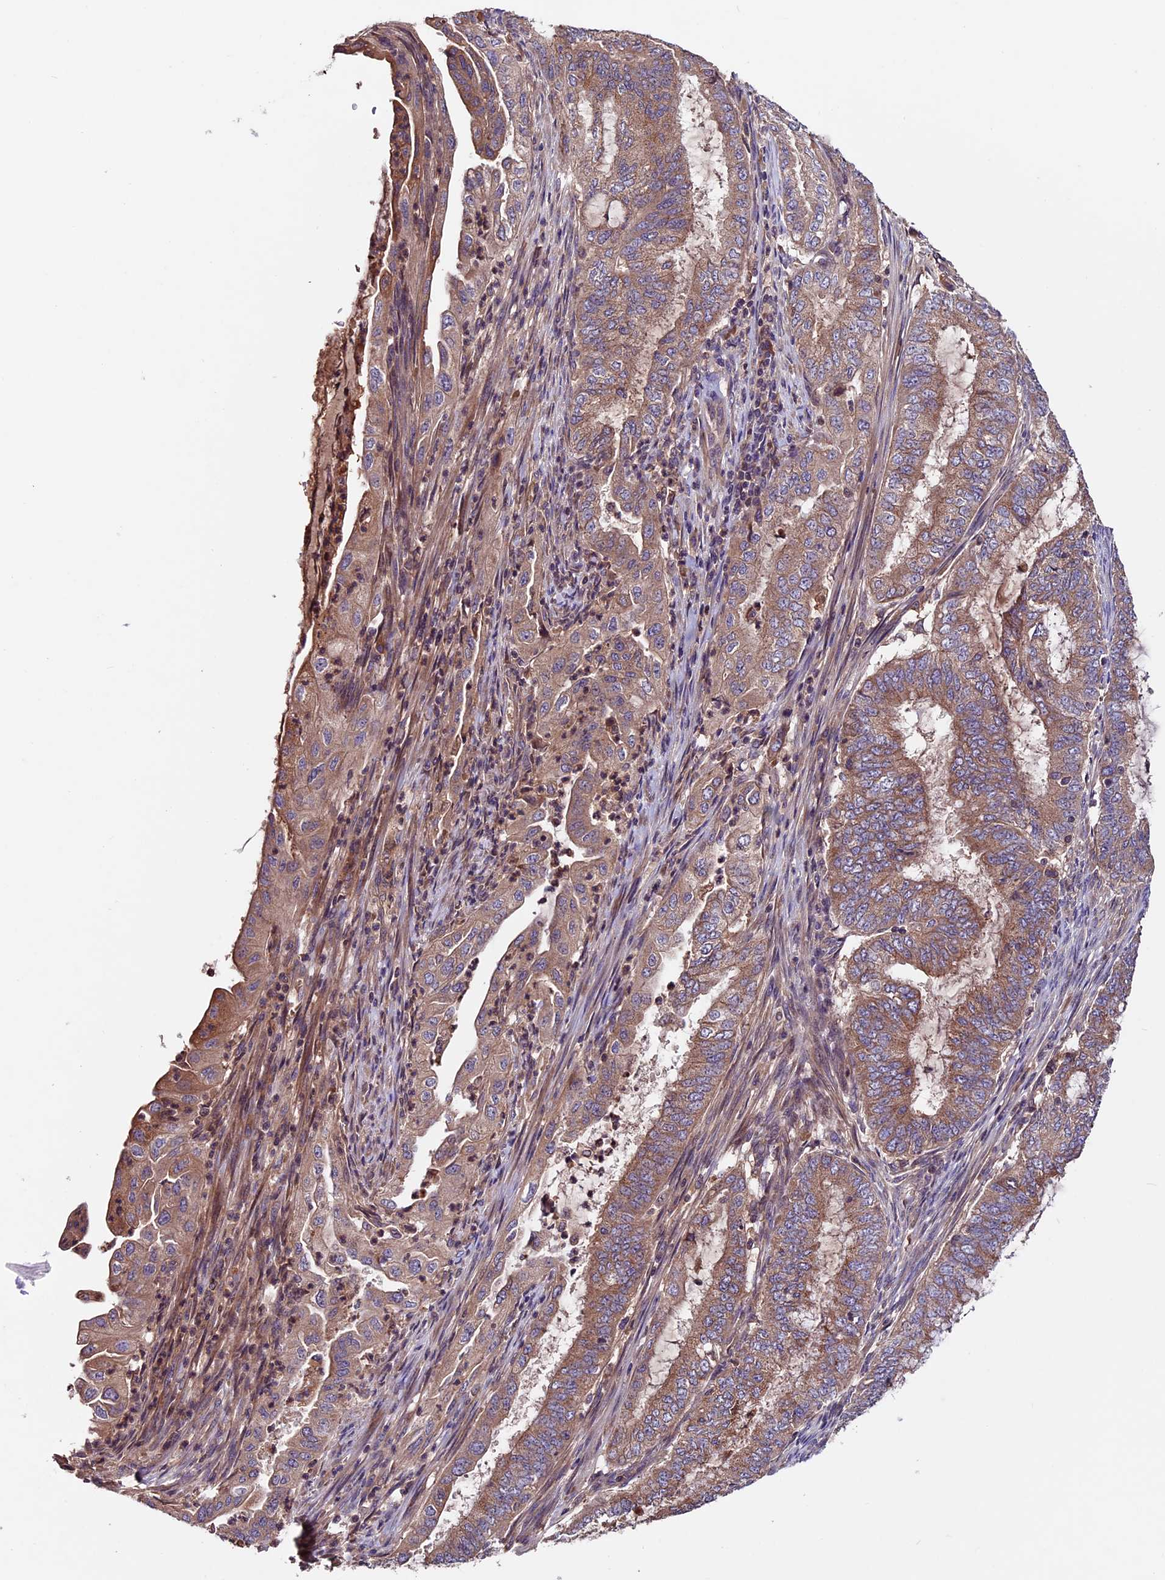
{"staining": {"intensity": "moderate", "quantity": ">75%", "location": "cytoplasmic/membranous"}, "tissue": "endometrial cancer", "cell_type": "Tumor cells", "image_type": "cancer", "snomed": [{"axis": "morphology", "description": "Adenocarcinoma, NOS"}, {"axis": "topography", "description": "Endometrium"}], "caption": "Tumor cells display moderate cytoplasmic/membranous expression in approximately >75% of cells in endometrial cancer.", "gene": "ZNF598", "patient": {"sex": "female", "age": 51}}